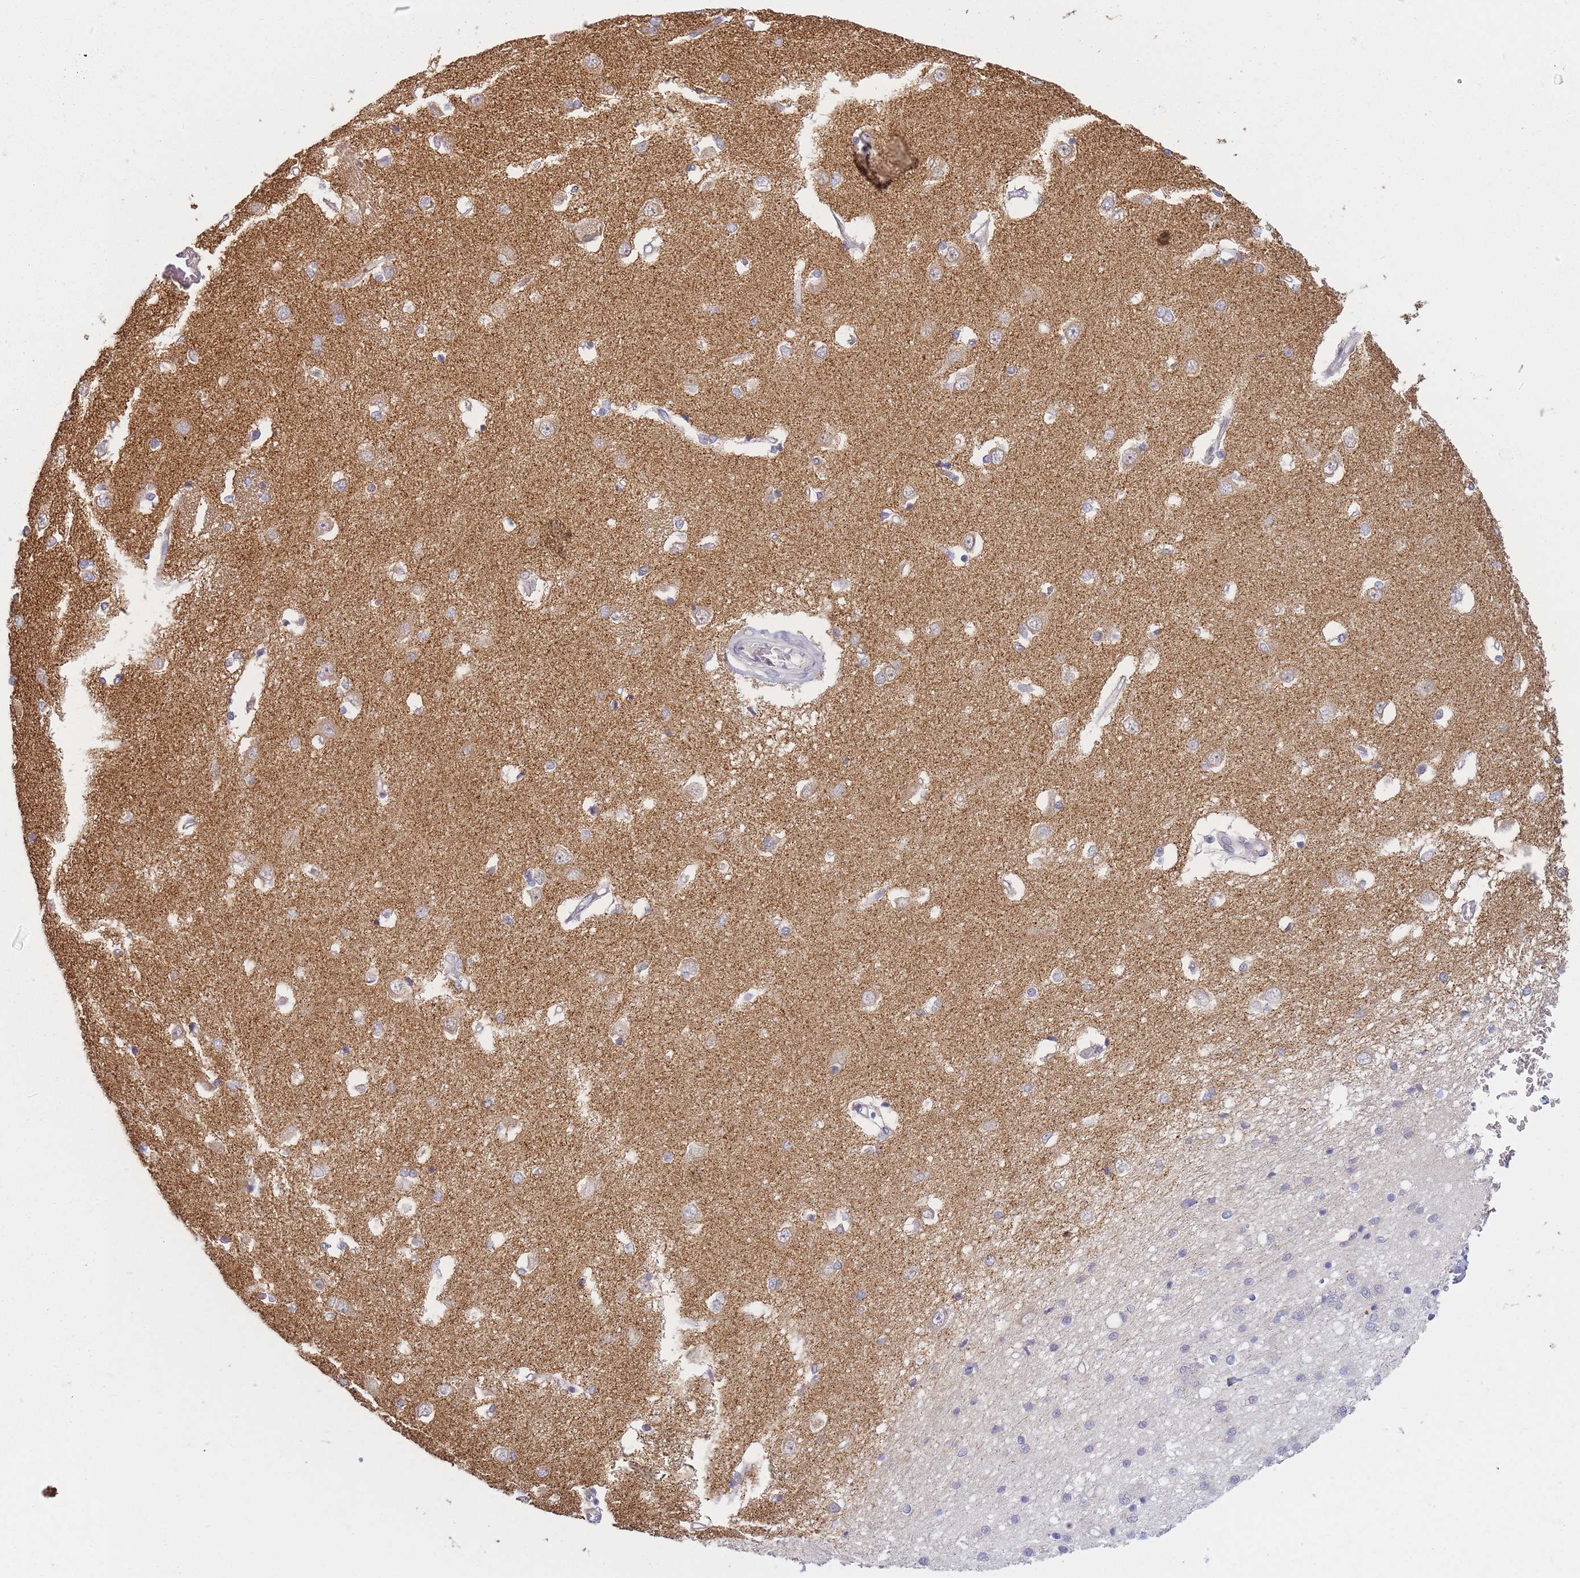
{"staining": {"intensity": "negative", "quantity": "none", "location": "none"}, "tissue": "caudate", "cell_type": "Glial cells", "image_type": "normal", "snomed": [{"axis": "morphology", "description": "Normal tissue, NOS"}, {"axis": "topography", "description": "Lateral ventricle wall"}], "caption": "Immunohistochemical staining of benign caudate shows no significant expression in glial cells.", "gene": "AP3M1", "patient": {"sex": "male", "age": 37}}